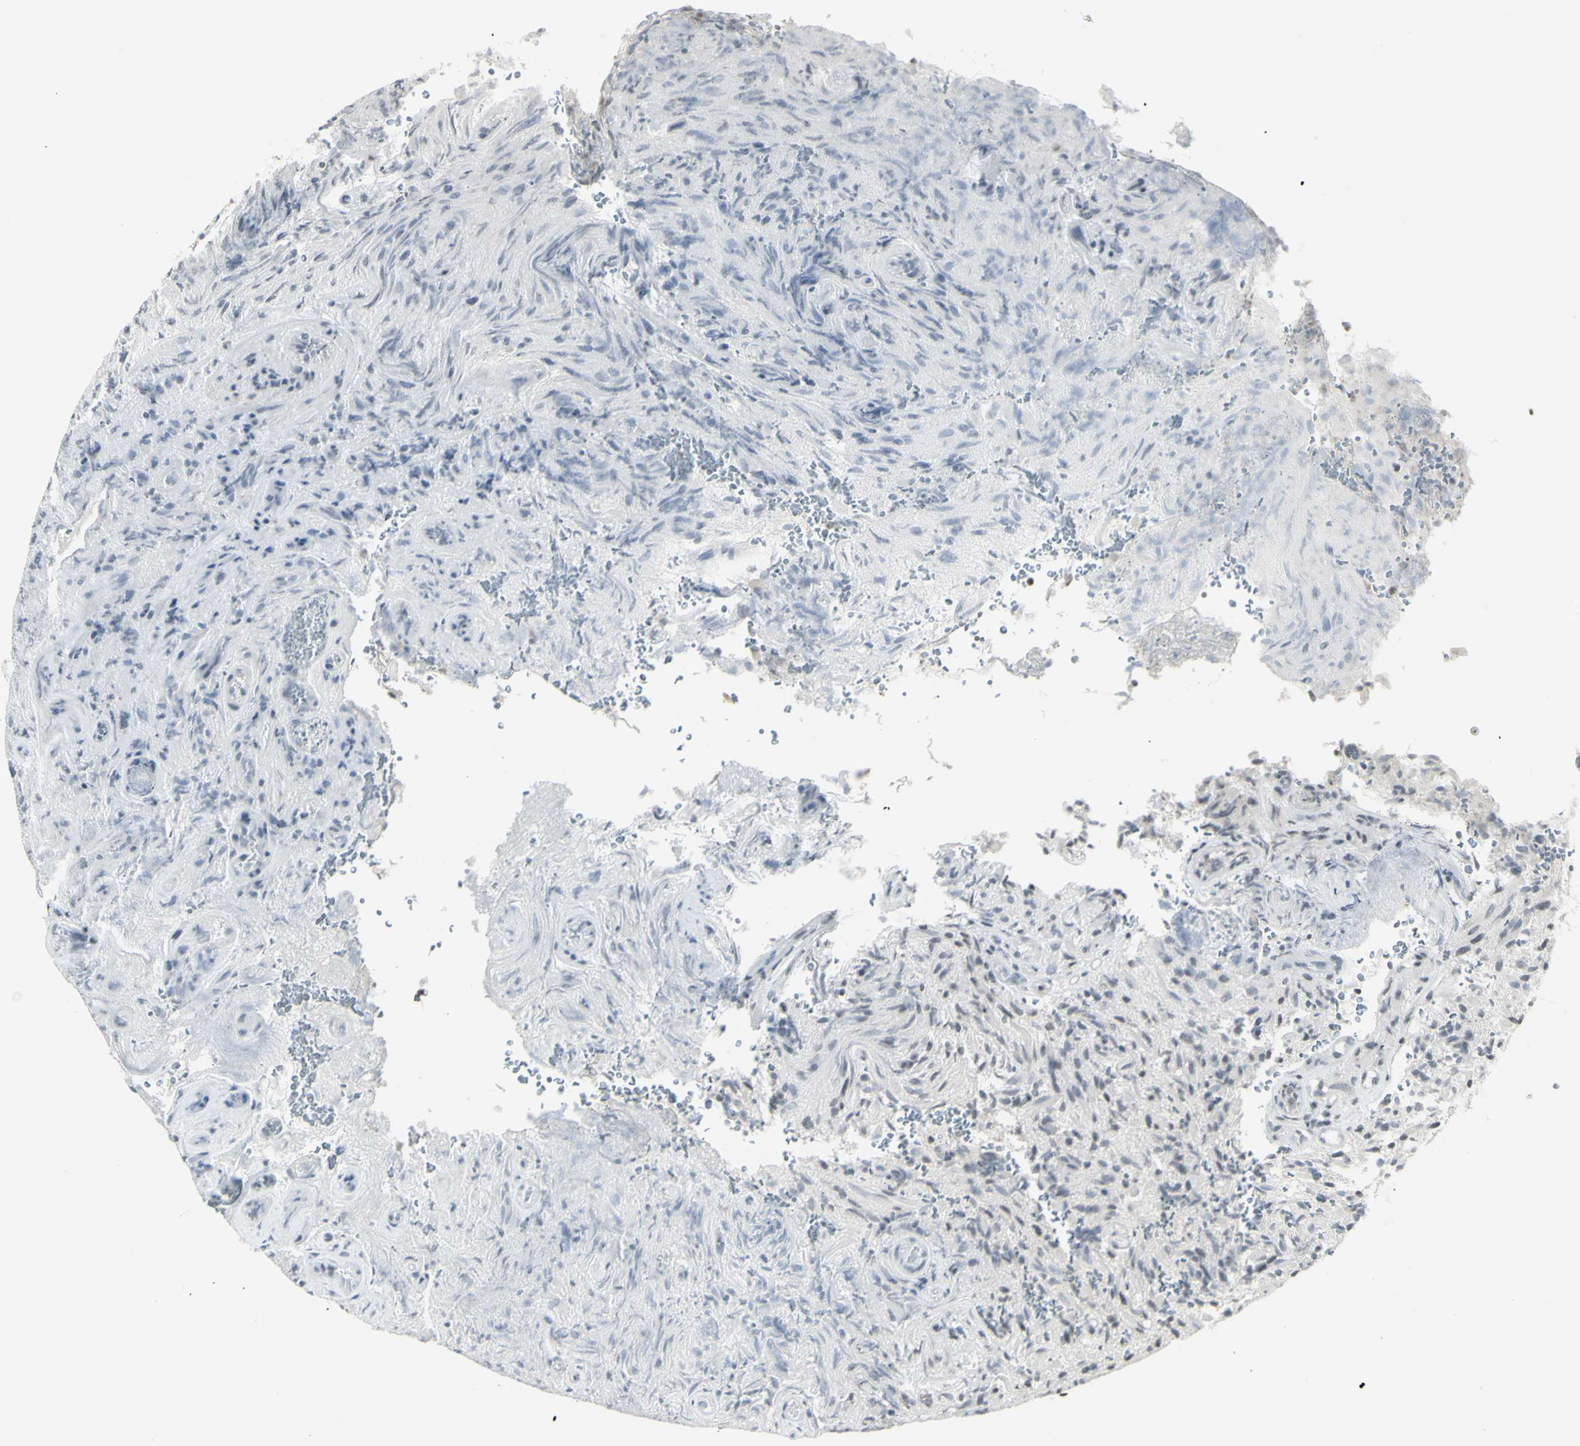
{"staining": {"intensity": "negative", "quantity": "none", "location": "none"}, "tissue": "glioma", "cell_type": "Tumor cells", "image_type": "cancer", "snomed": [{"axis": "morphology", "description": "Glioma, malignant, High grade"}, {"axis": "topography", "description": "Brain"}], "caption": "Tumor cells are negative for protein expression in human glioma.", "gene": "MUC5AC", "patient": {"sex": "male", "age": 71}}